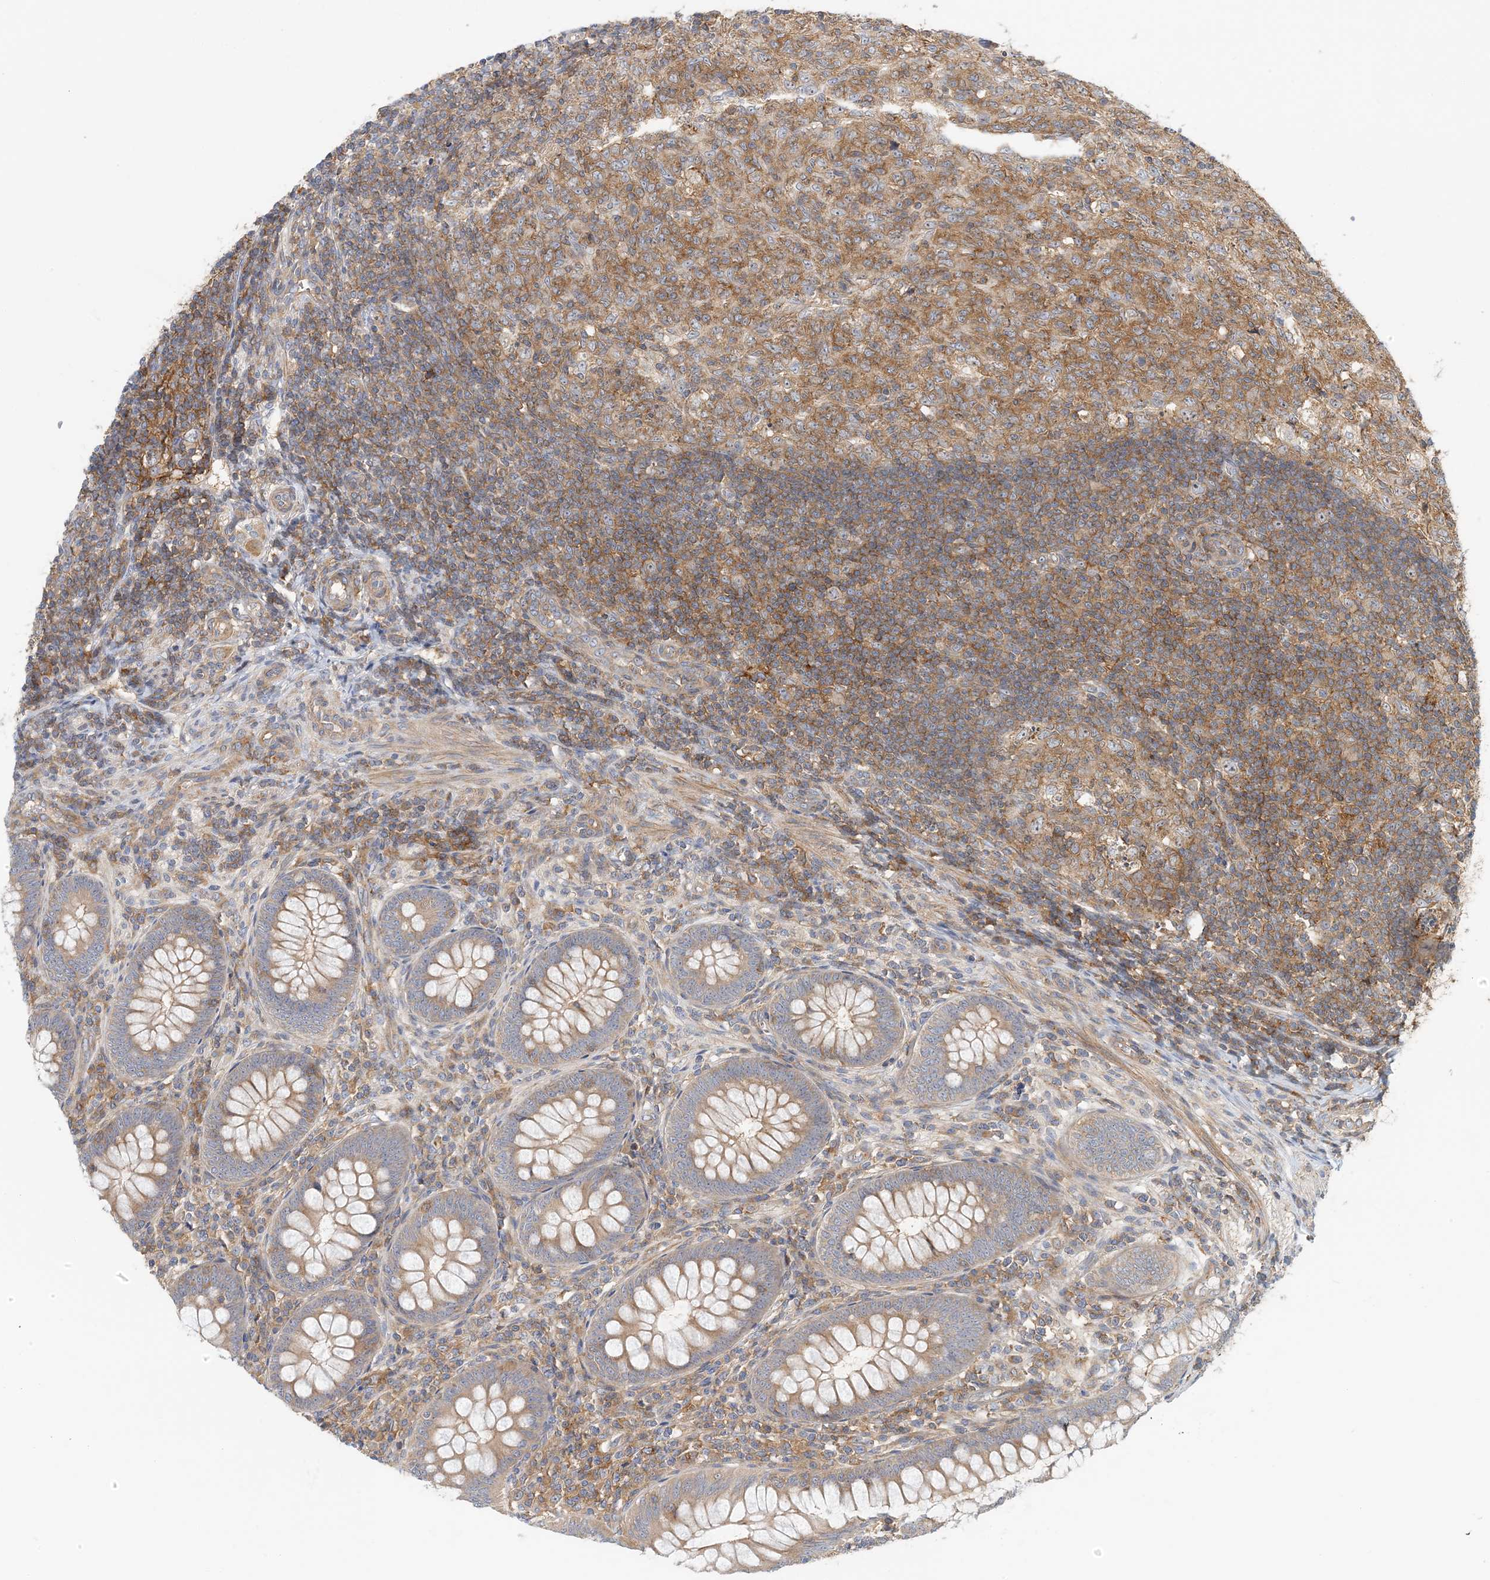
{"staining": {"intensity": "weak", "quantity": ">75%", "location": "cytoplasmic/membranous"}, "tissue": "appendix", "cell_type": "Glandular cells", "image_type": "normal", "snomed": [{"axis": "morphology", "description": "Normal tissue, NOS"}, {"axis": "topography", "description": "Appendix"}], "caption": "Weak cytoplasmic/membranous positivity is seen in about >75% of glandular cells in benign appendix. (DAB IHC with brightfield microscopy, high magnification).", "gene": "COLEC11", "patient": {"sex": "male", "age": 14}}